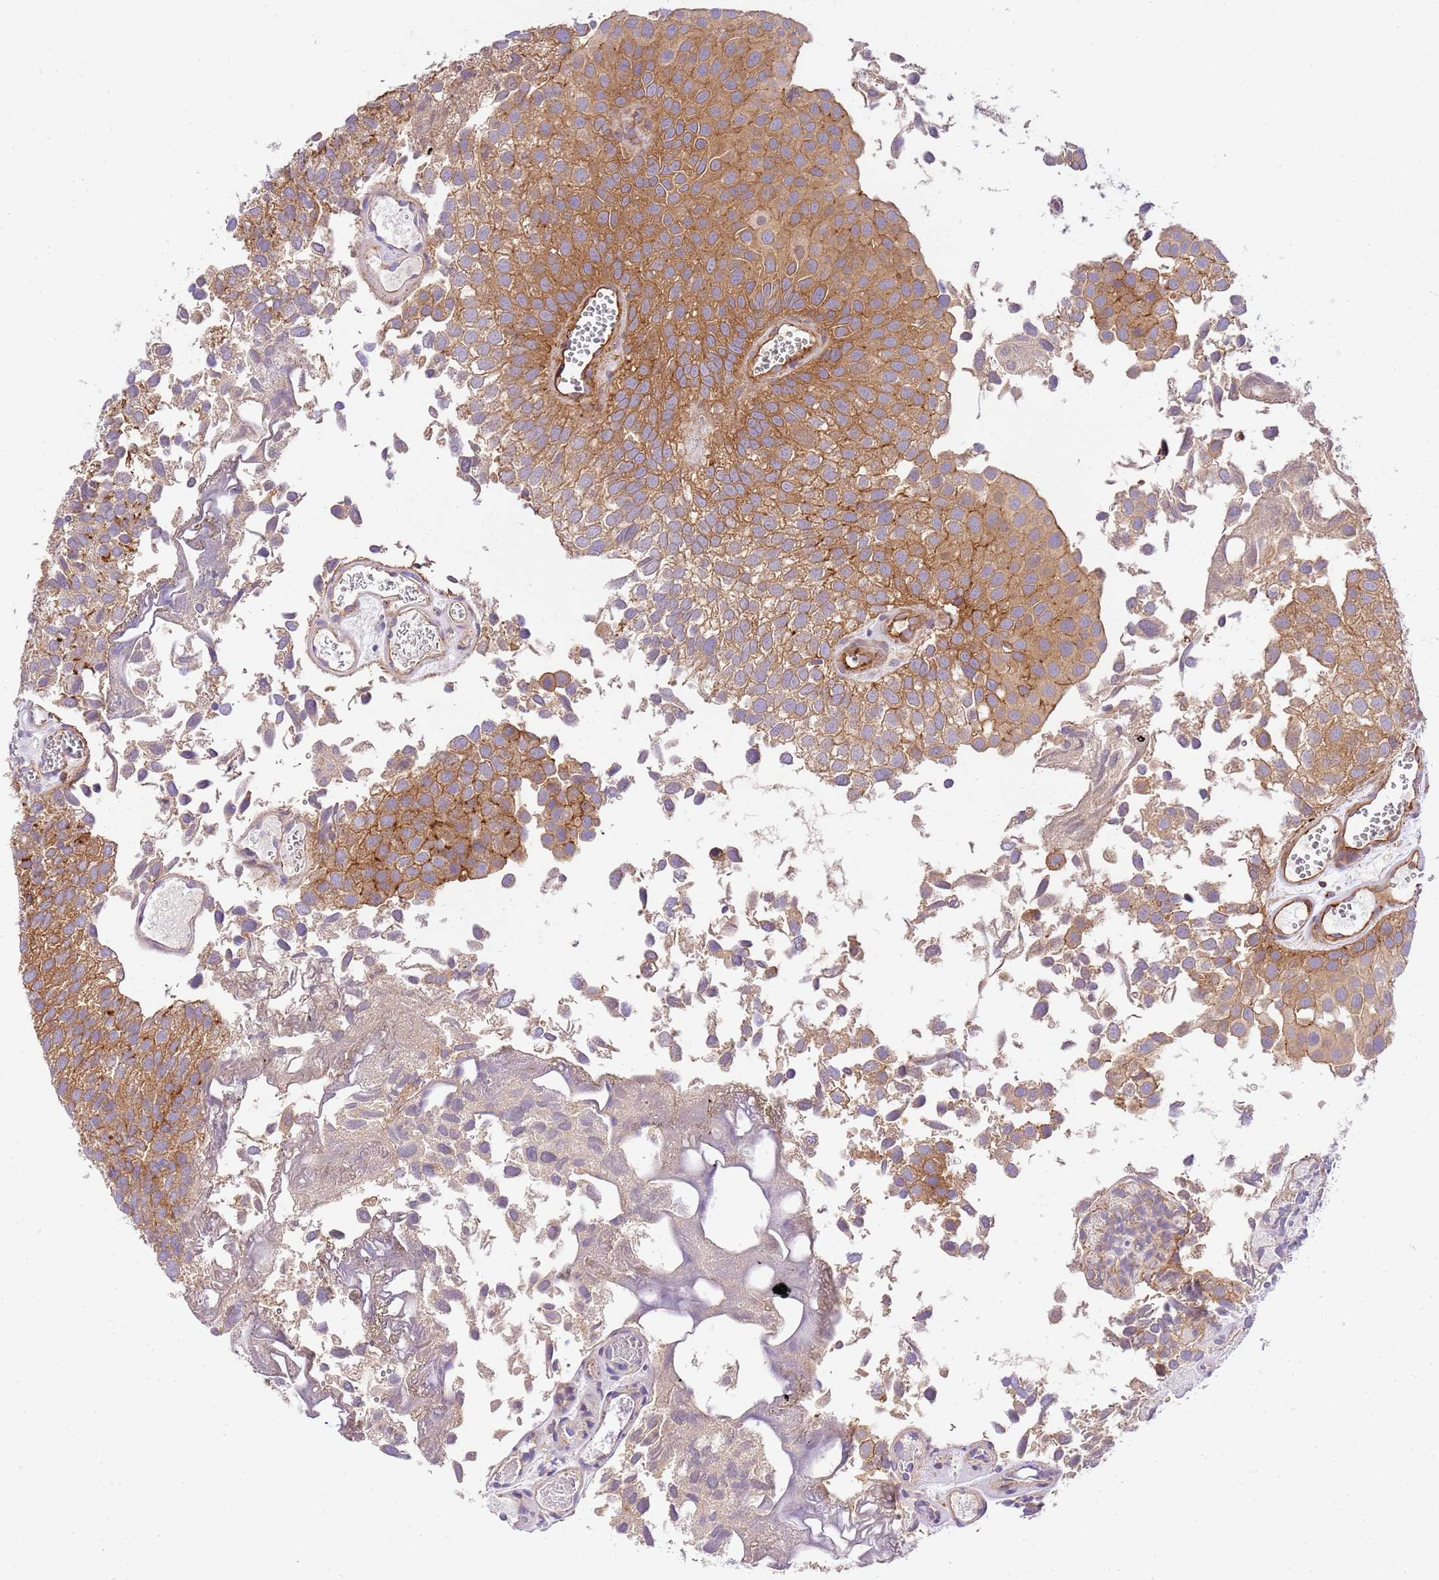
{"staining": {"intensity": "moderate", "quantity": ">75%", "location": "cytoplasmic/membranous"}, "tissue": "urothelial cancer", "cell_type": "Tumor cells", "image_type": "cancer", "snomed": [{"axis": "morphology", "description": "Urothelial carcinoma, Low grade"}, {"axis": "topography", "description": "Urinary bladder"}], "caption": "Urothelial cancer stained with a brown dye reveals moderate cytoplasmic/membranous positive positivity in approximately >75% of tumor cells.", "gene": "EFCAB8", "patient": {"sex": "male", "age": 88}}